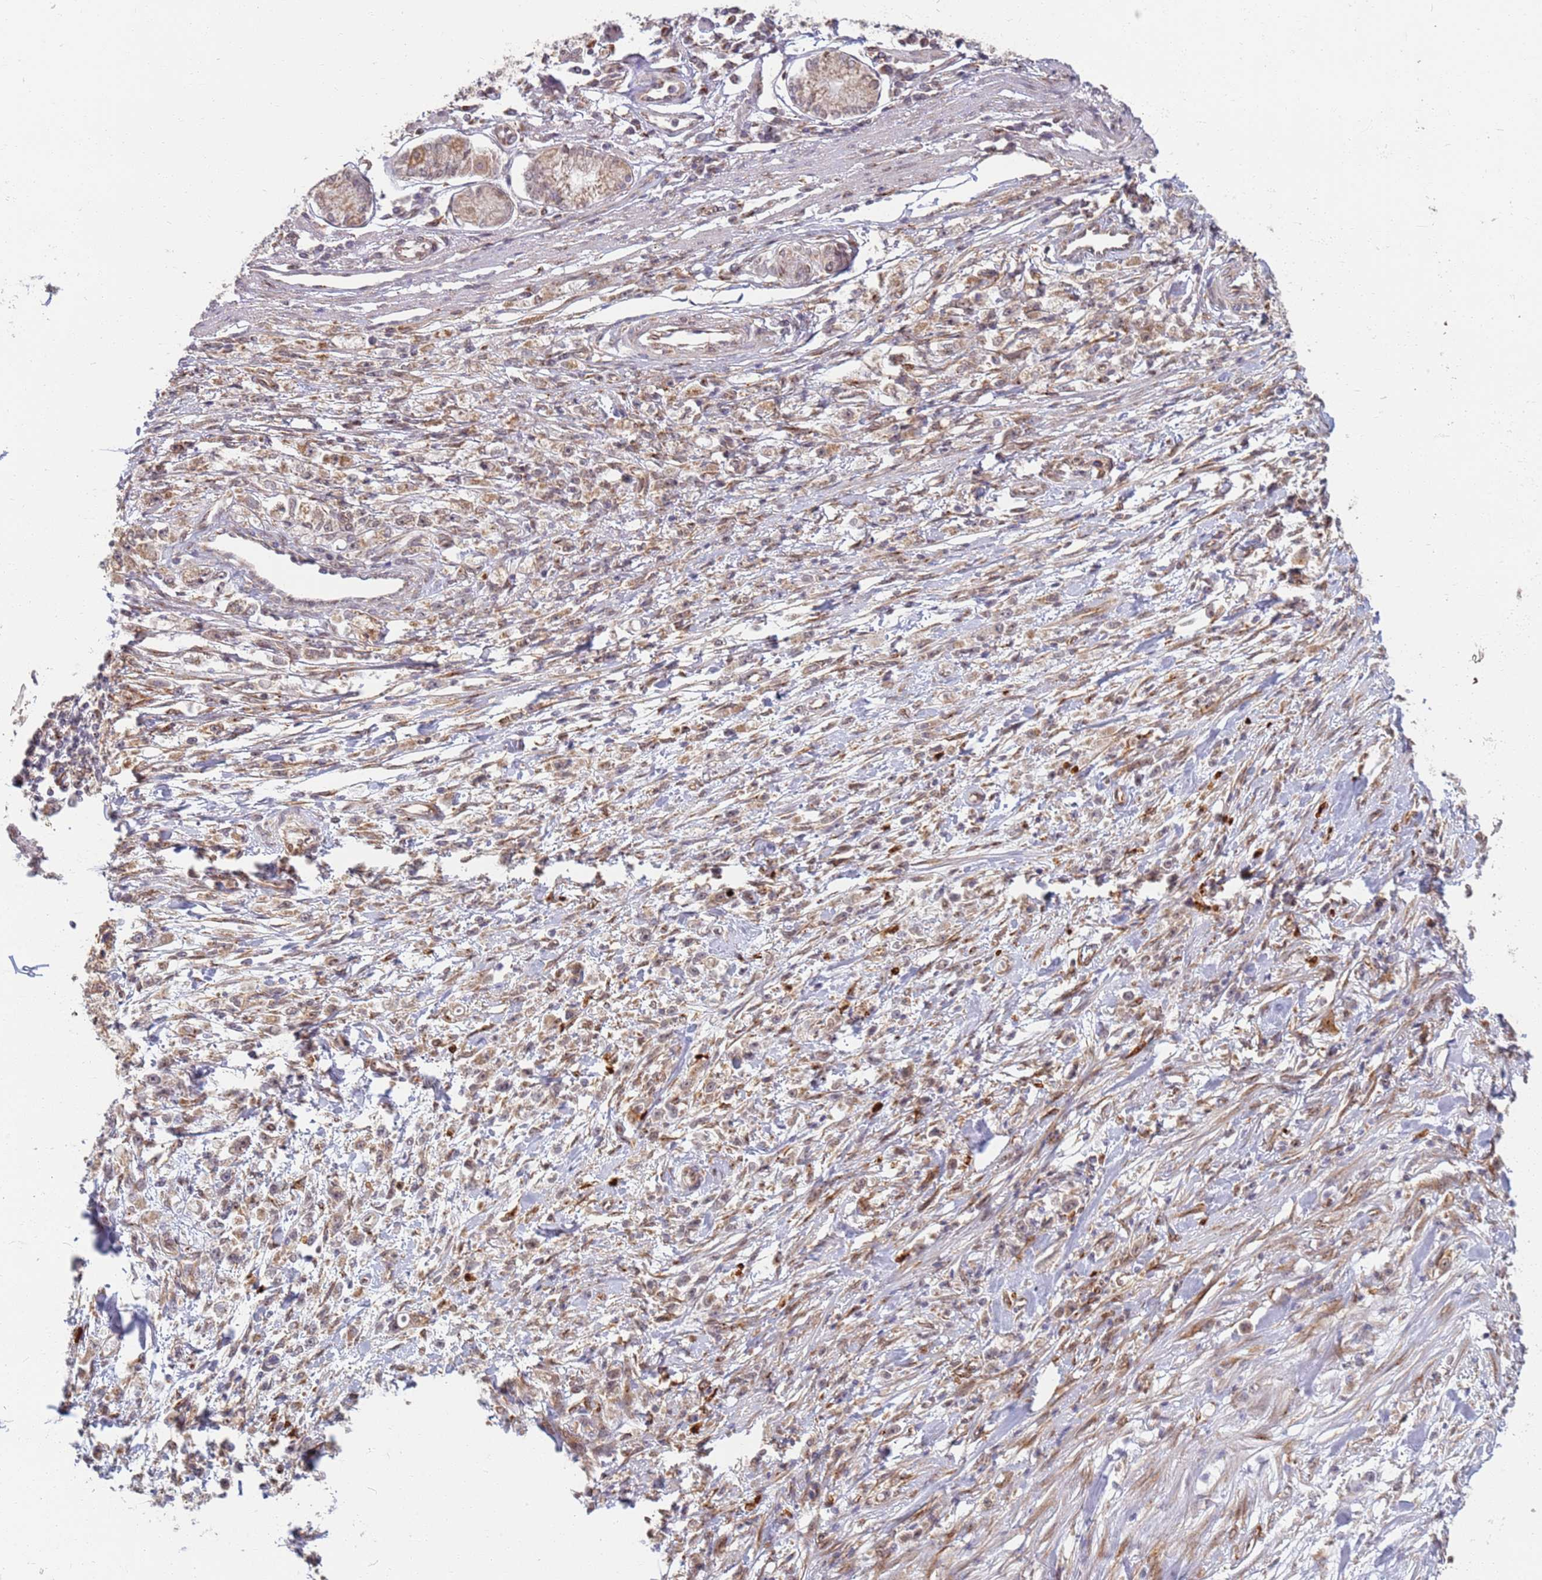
{"staining": {"intensity": "weak", "quantity": ">75%", "location": "cytoplasmic/membranous"}, "tissue": "stomach cancer", "cell_type": "Tumor cells", "image_type": "cancer", "snomed": [{"axis": "morphology", "description": "Adenocarcinoma, NOS"}, {"axis": "topography", "description": "Stomach"}], "caption": "Tumor cells show low levels of weak cytoplasmic/membranous staining in approximately >75% of cells in human stomach cancer.", "gene": "CEP170", "patient": {"sex": "female", "age": 59}}